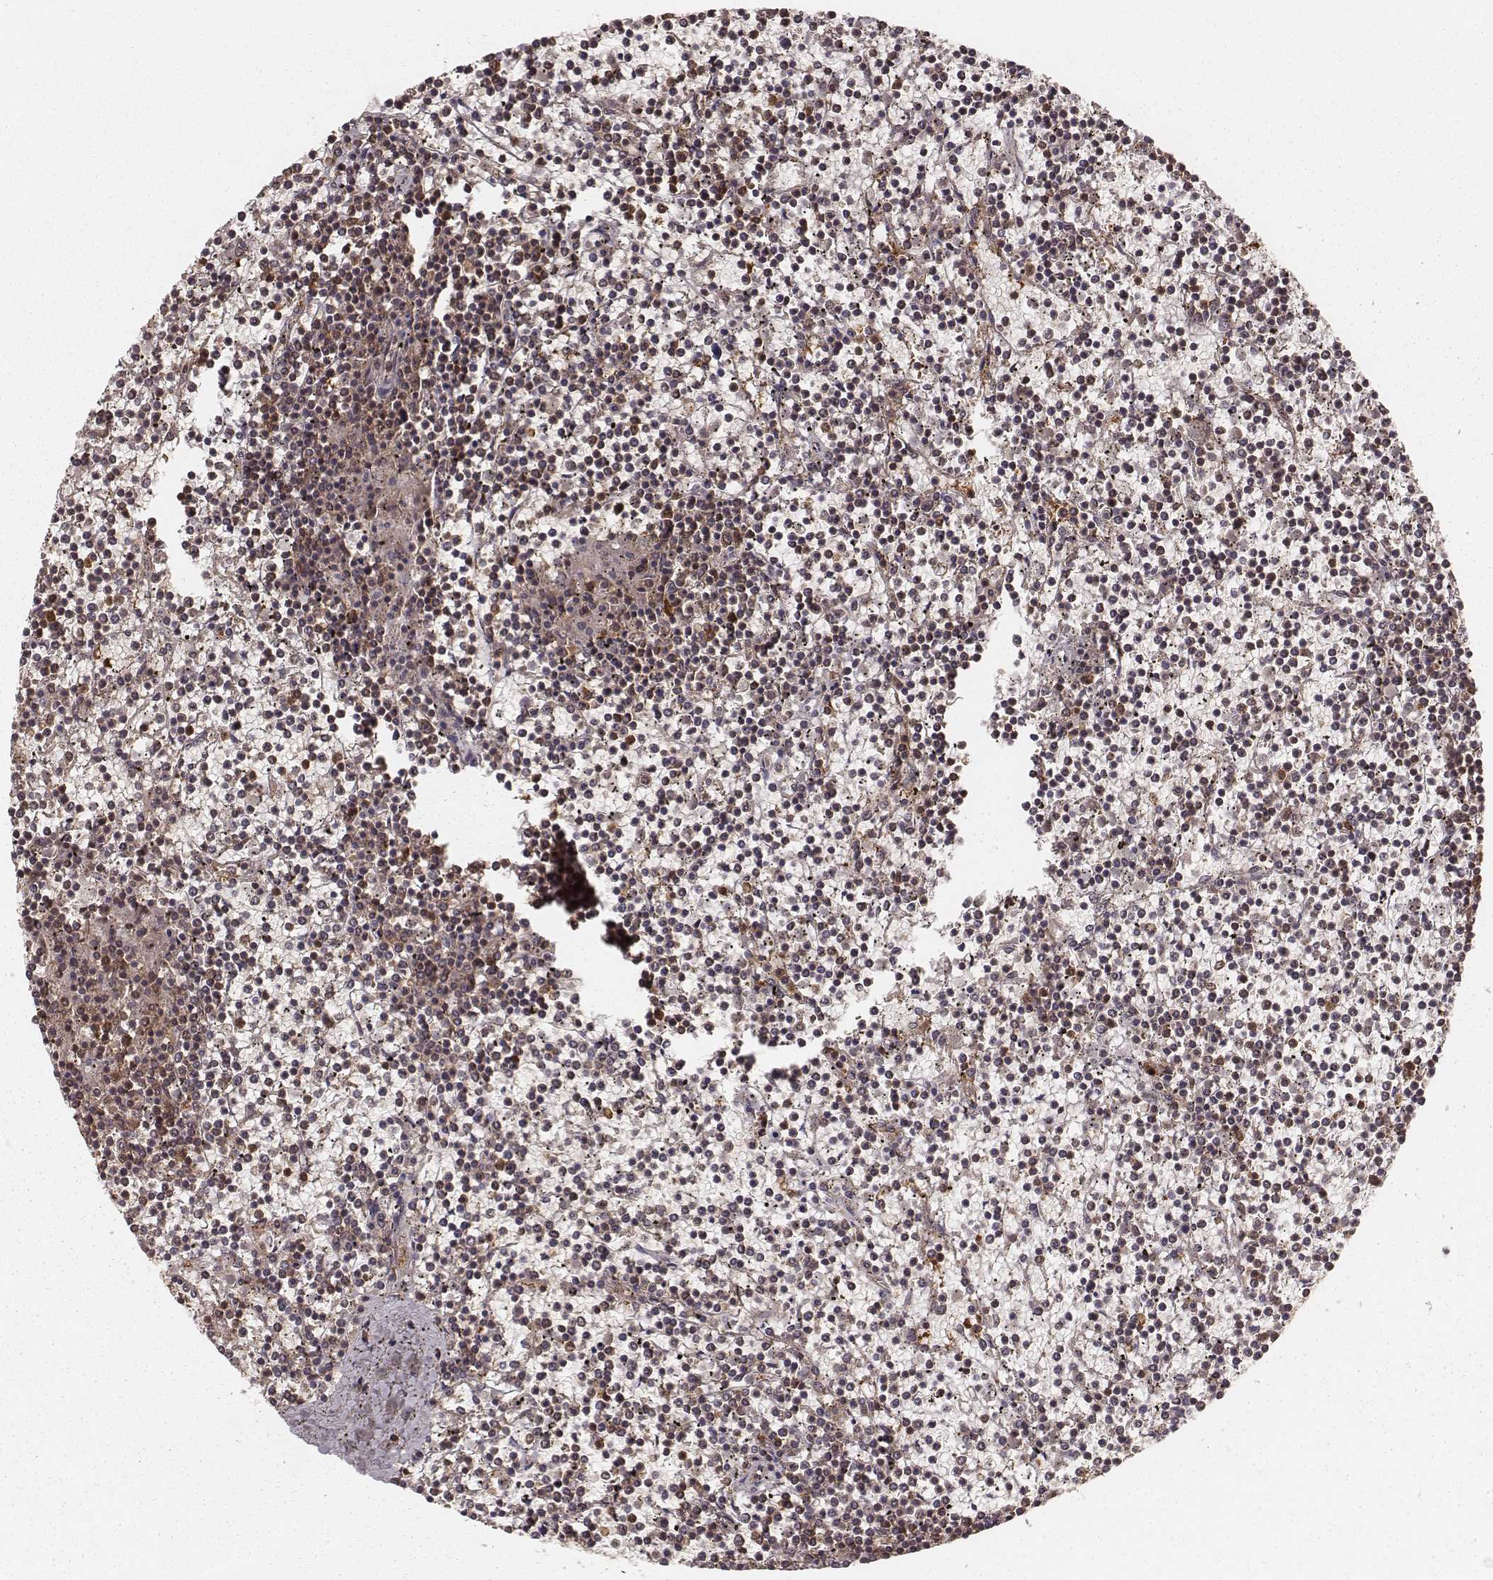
{"staining": {"intensity": "strong", "quantity": "25%-75%", "location": "cytoplasmic/membranous"}, "tissue": "lymphoma", "cell_type": "Tumor cells", "image_type": "cancer", "snomed": [{"axis": "morphology", "description": "Malignant lymphoma, non-Hodgkin's type, Low grade"}, {"axis": "topography", "description": "Spleen"}], "caption": "Tumor cells display high levels of strong cytoplasmic/membranous positivity in approximately 25%-75% of cells in human lymphoma.", "gene": "CARS1", "patient": {"sex": "female", "age": 19}}